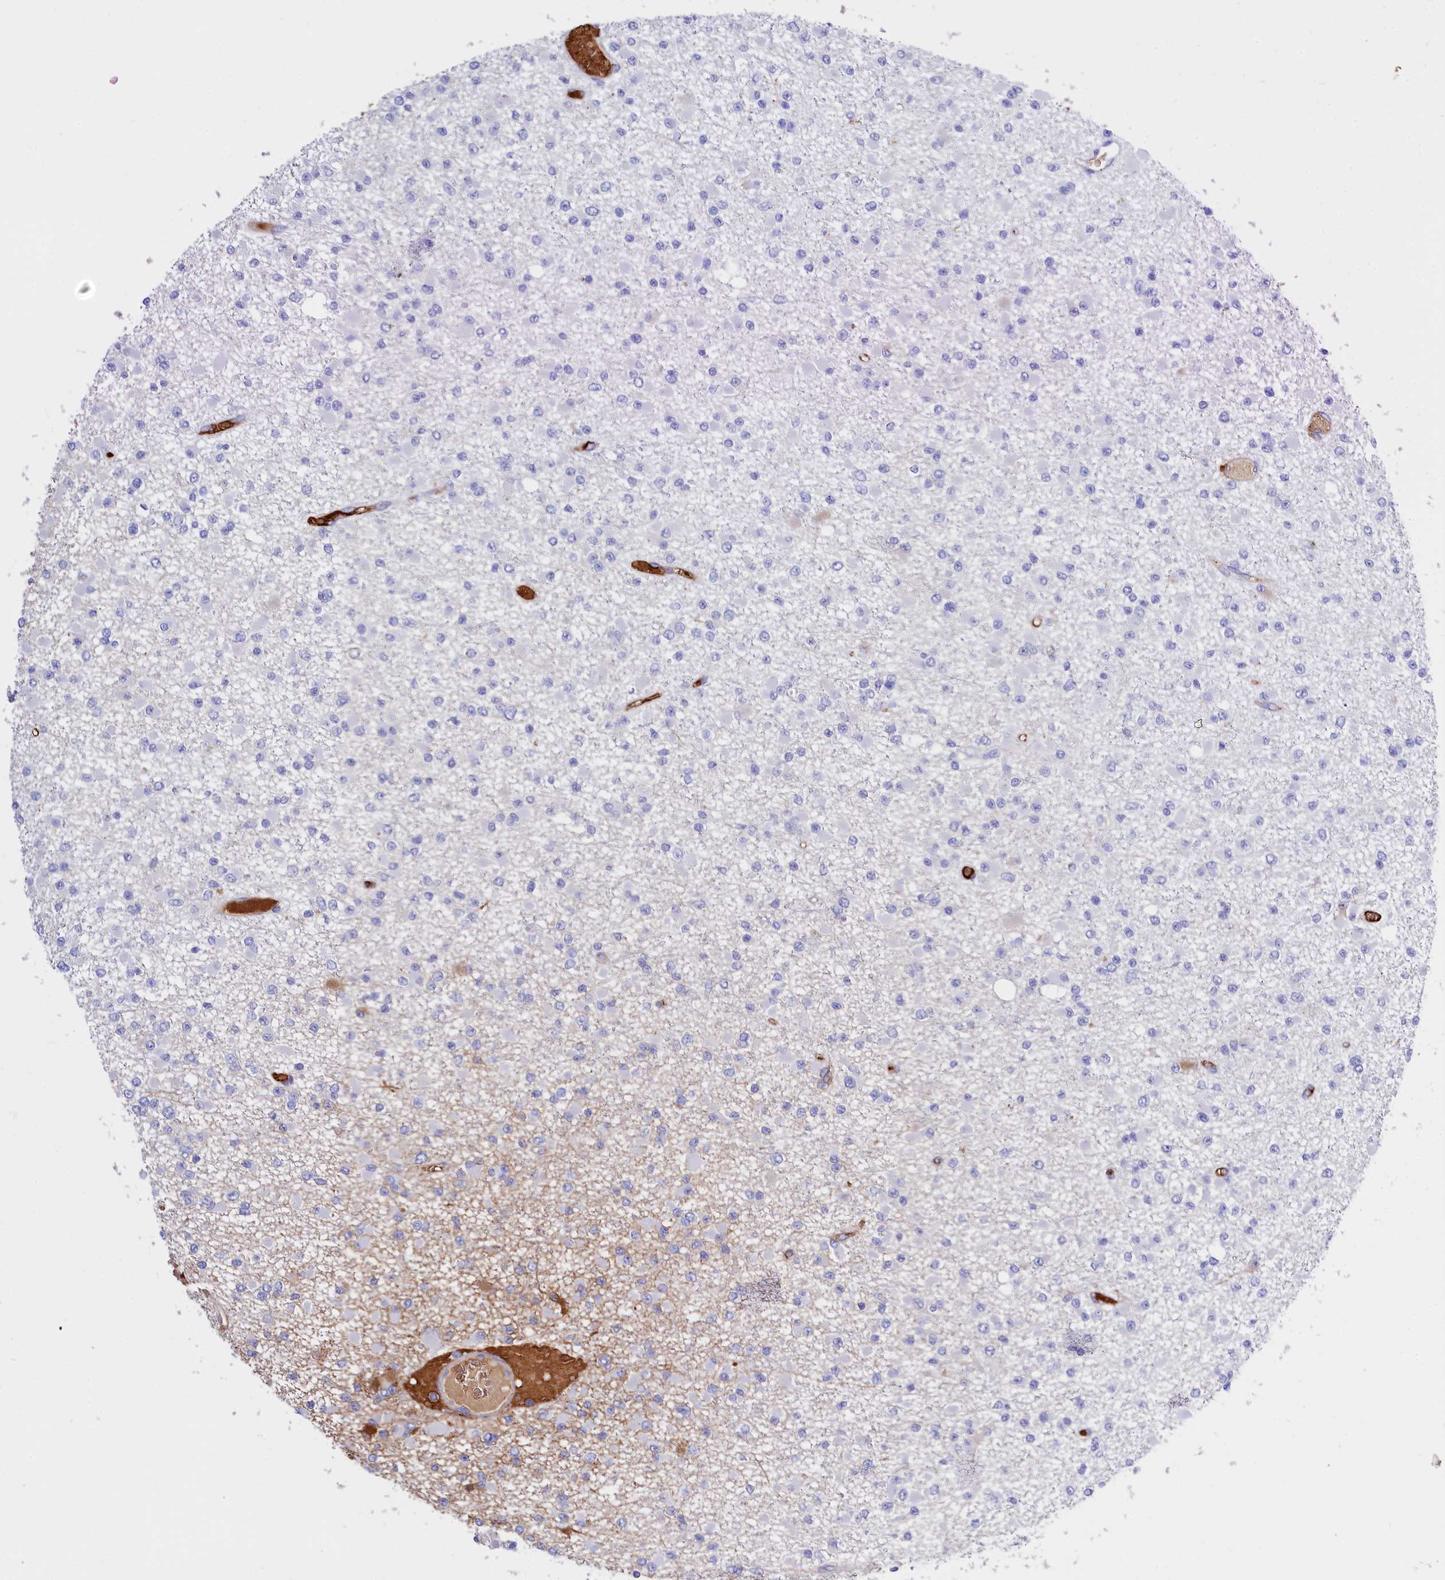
{"staining": {"intensity": "negative", "quantity": "none", "location": "none"}, "tissue": "glioma", "cell_type": "Tumor cells", "image_type": "cancer", "snomed": [{"axis": "morphology", "description": "Glioma, malignant, Low grade"}, {"axis": "topography", "description": "Brain"}], "caption": "This is a photomicrograph of immunohistochemistry (IHC) staining of glioma, which shows no expression in tumor cells.", "gene": "RPUSD3", "patient": {"sex": "female", "age": 22}}